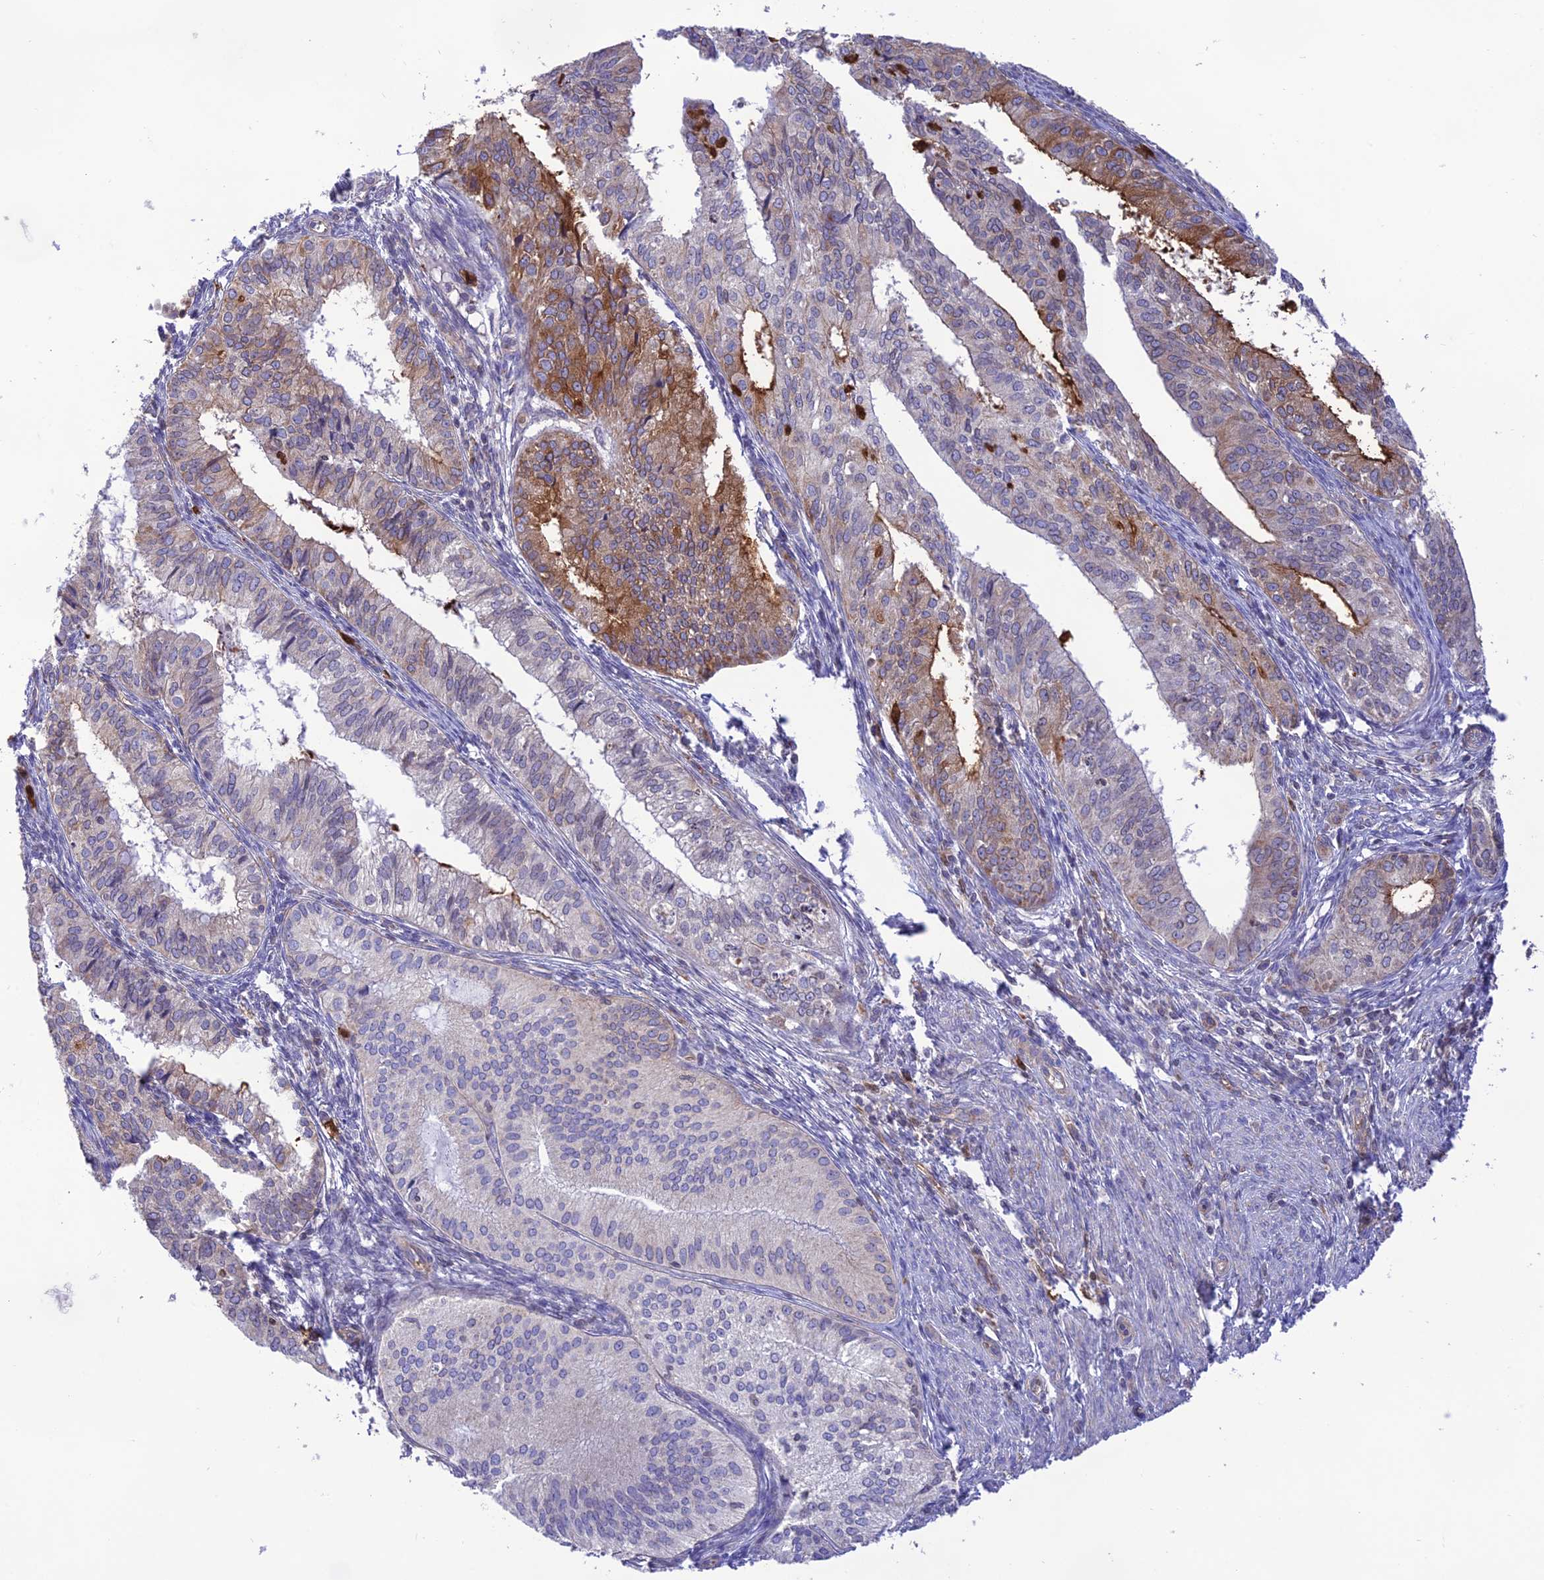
{"staining": {"intensity": "moderate", "quantity": "<25%", "location": "cytoplasmic/membranous"}, "tissue": "endometrial cancer", "cell_type": "Tumor cells", "image_type": "cancer", "snomed": [{"axis": "morphology", "description": "Adenocarcinoma, NOS"}, {"axis": "topography", "description": "Endometrium"}], "caption": "IHC (DAB) staining of endometrial cancer exhibits moderate cytoplasmic/membranous protein expression in about <25% of tumor cells.", "gene": "PKHD1L1", "patient": {"sex": "female", "age": 50}}